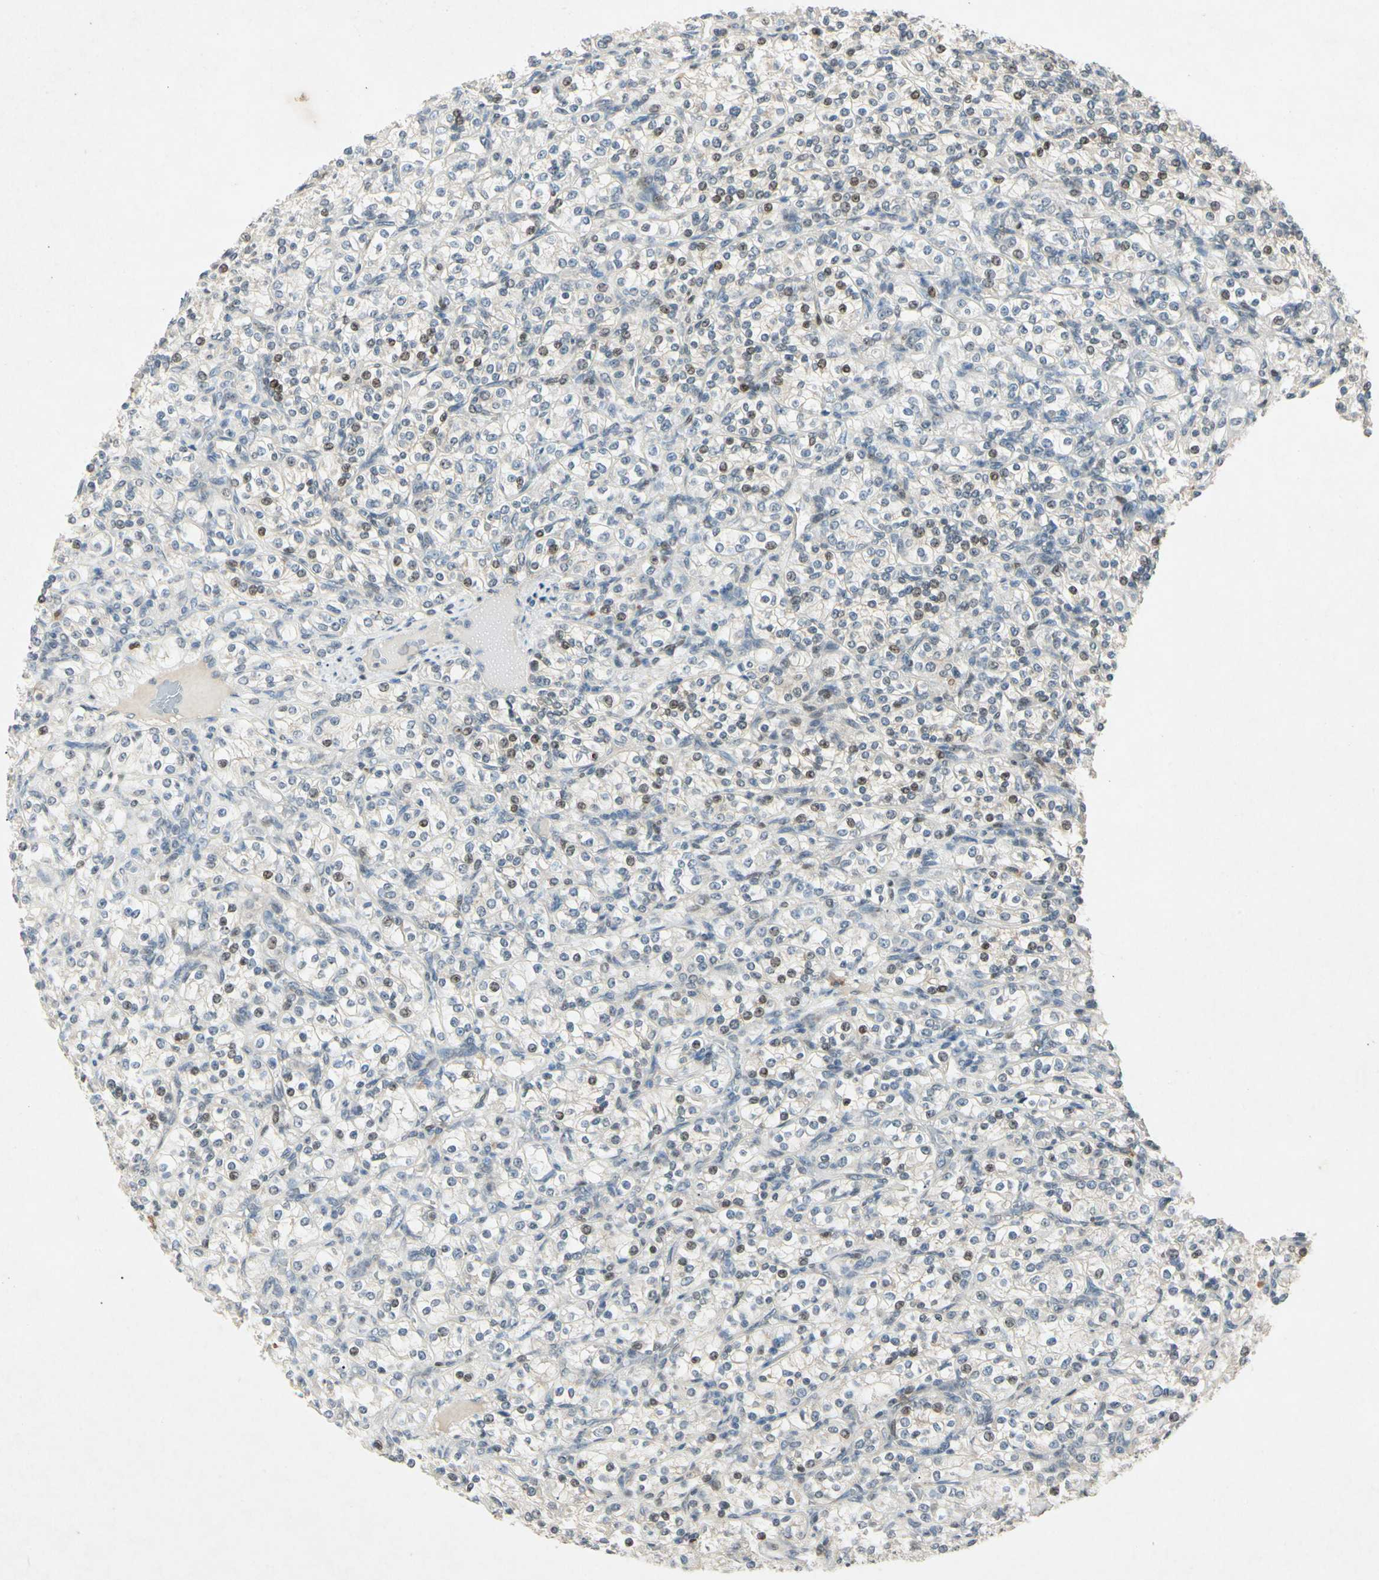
{"staining": {"intensity": "weak", "quantity": "<25%", "location": "nuclear"}, "tissue": "renal cancer", "cell_type": "Tumor cells", "image_type": "cancer", "snomed": [{"axis": "morphology", "description": "Adenocarcinoma, NOS"}, {"axis": "topography", "description": "Kidney"}], "caption": "Renal cancer was stained to show a protein in brown. There is no significant positivity in tumor cells. The staining is performed using DAB (3,3'-diaminobenzidine) brown chromogen with nuclei counter-stained in using hematoxylin.", "gene": "HSPA1B", "patient": {"sex": "male", "age": 77}}